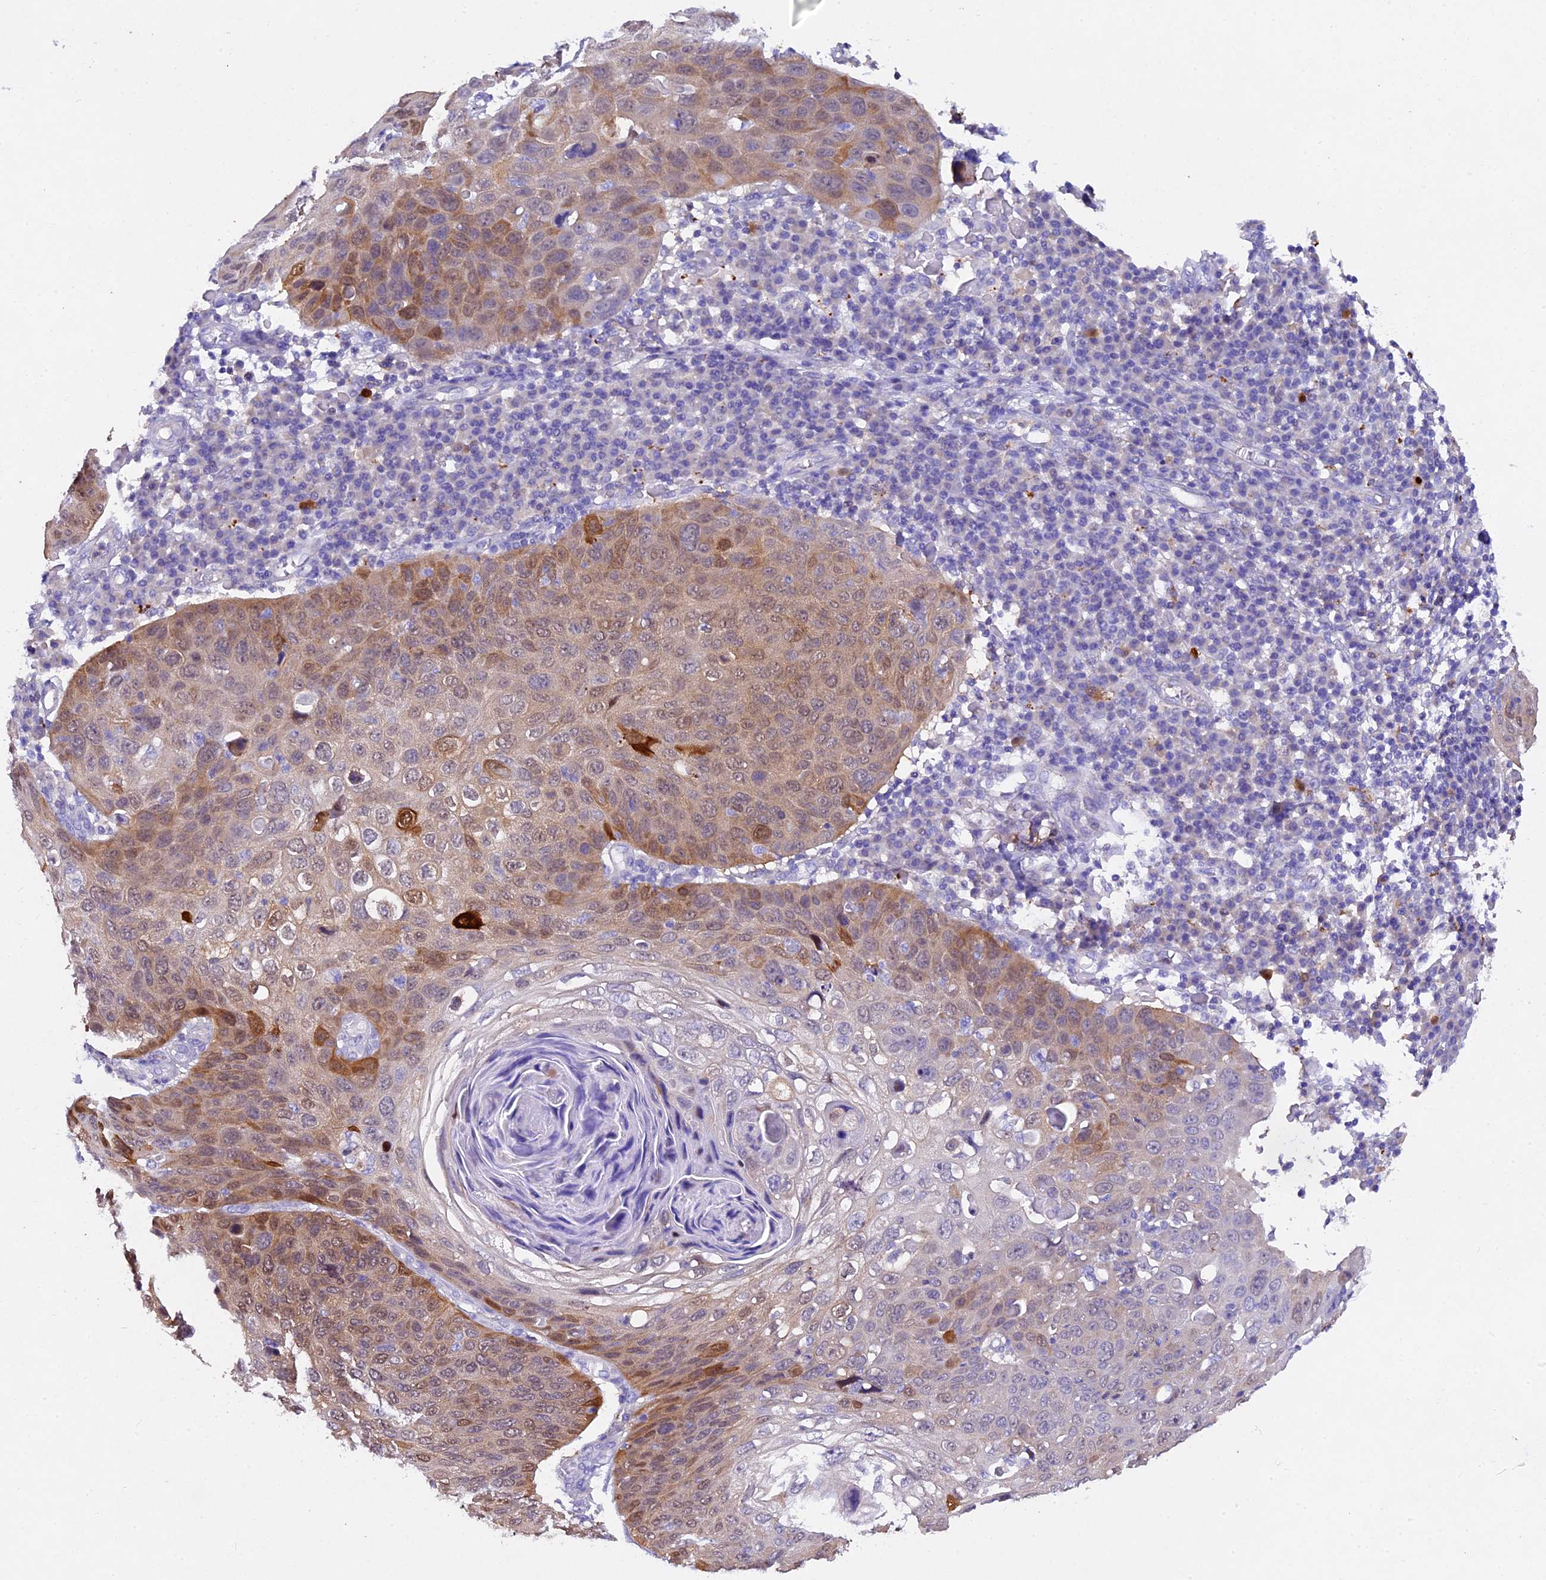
{"staining": {"intensity": "moderate", "quantity": "25%-75%", "location": "cytoplasmic/membranous,nuclear"}, "tissue": "skin cancer", "cell_type": "Tumor cells", "image_type": "cancer", "snomed": [{"axis": "morphology", "description": "Squamous cell carcinoma, NOS"}, {"axis": "topography", "description": "Skin"}], "caption": "An IHC image of tumor tissue is shown. Protein staining in brown shows moderate cytoplasmic/membranous and nuclear positivity in squamous cell carcinoma (skin) within tumor cells.", "gene": "TGDS", "patient": {"sex": "female", "age": 90}}